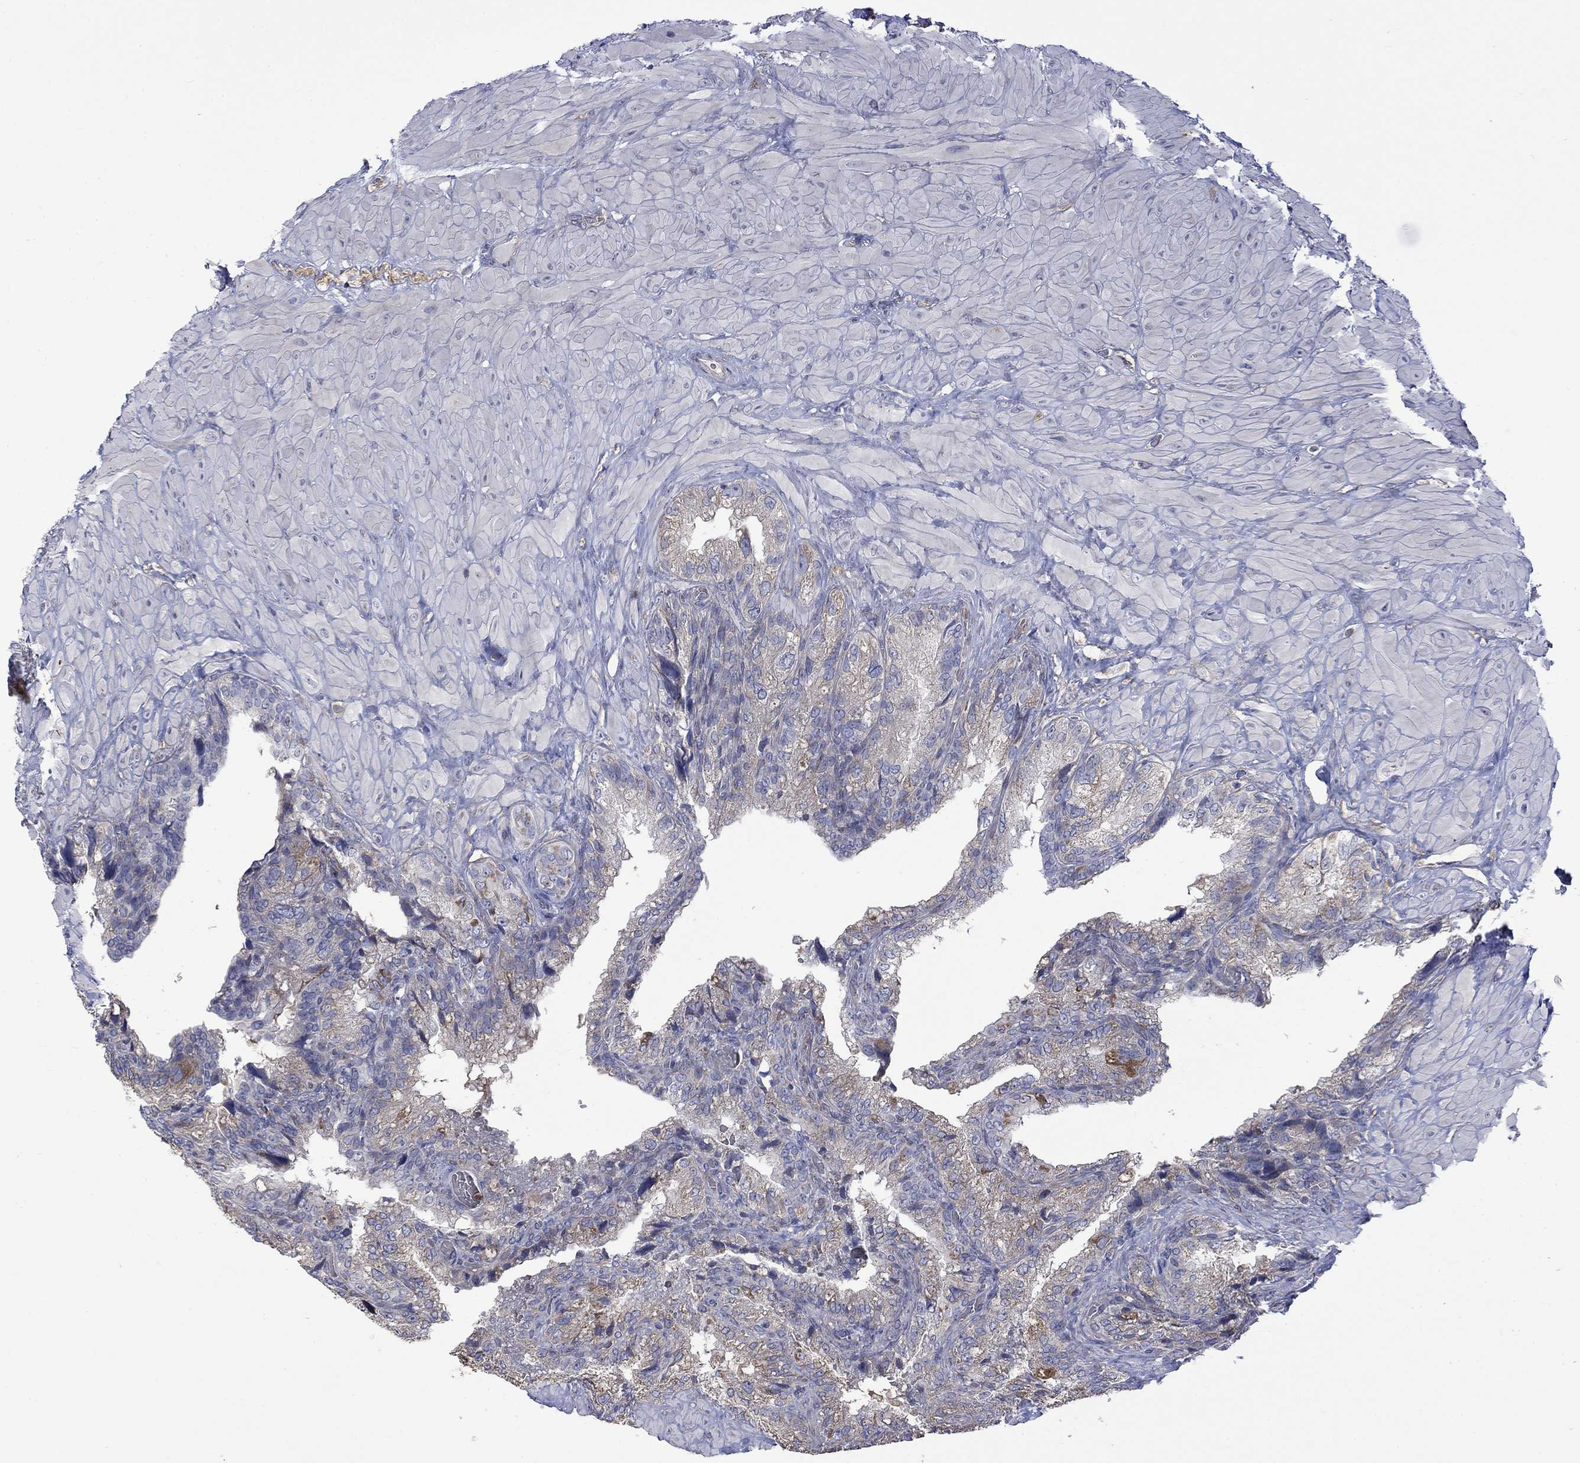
{"staining": {"intensity": "moderate", "quantity": "<25%", "location": "cytoplasmic/membranous"}, "tissue": "prostate cancer", "cell_type": "Tumor cells", "image_type": "cancer", "snomed": [{"axis": "morphology", "description": "Adenocarcinoma, NOS"}, {"axis": "topography", "description": "Prostate and seminal vesicle, NOS"}], "caption": "Immunohistochemical staining of prostate adenocarcinoma reveals low levels of moderate cytoplasmic/membranous protein positivity in about <25% of tumor cells.", "gene": "CAMKK2", "patient": {"sex": "male", "age": 62}}